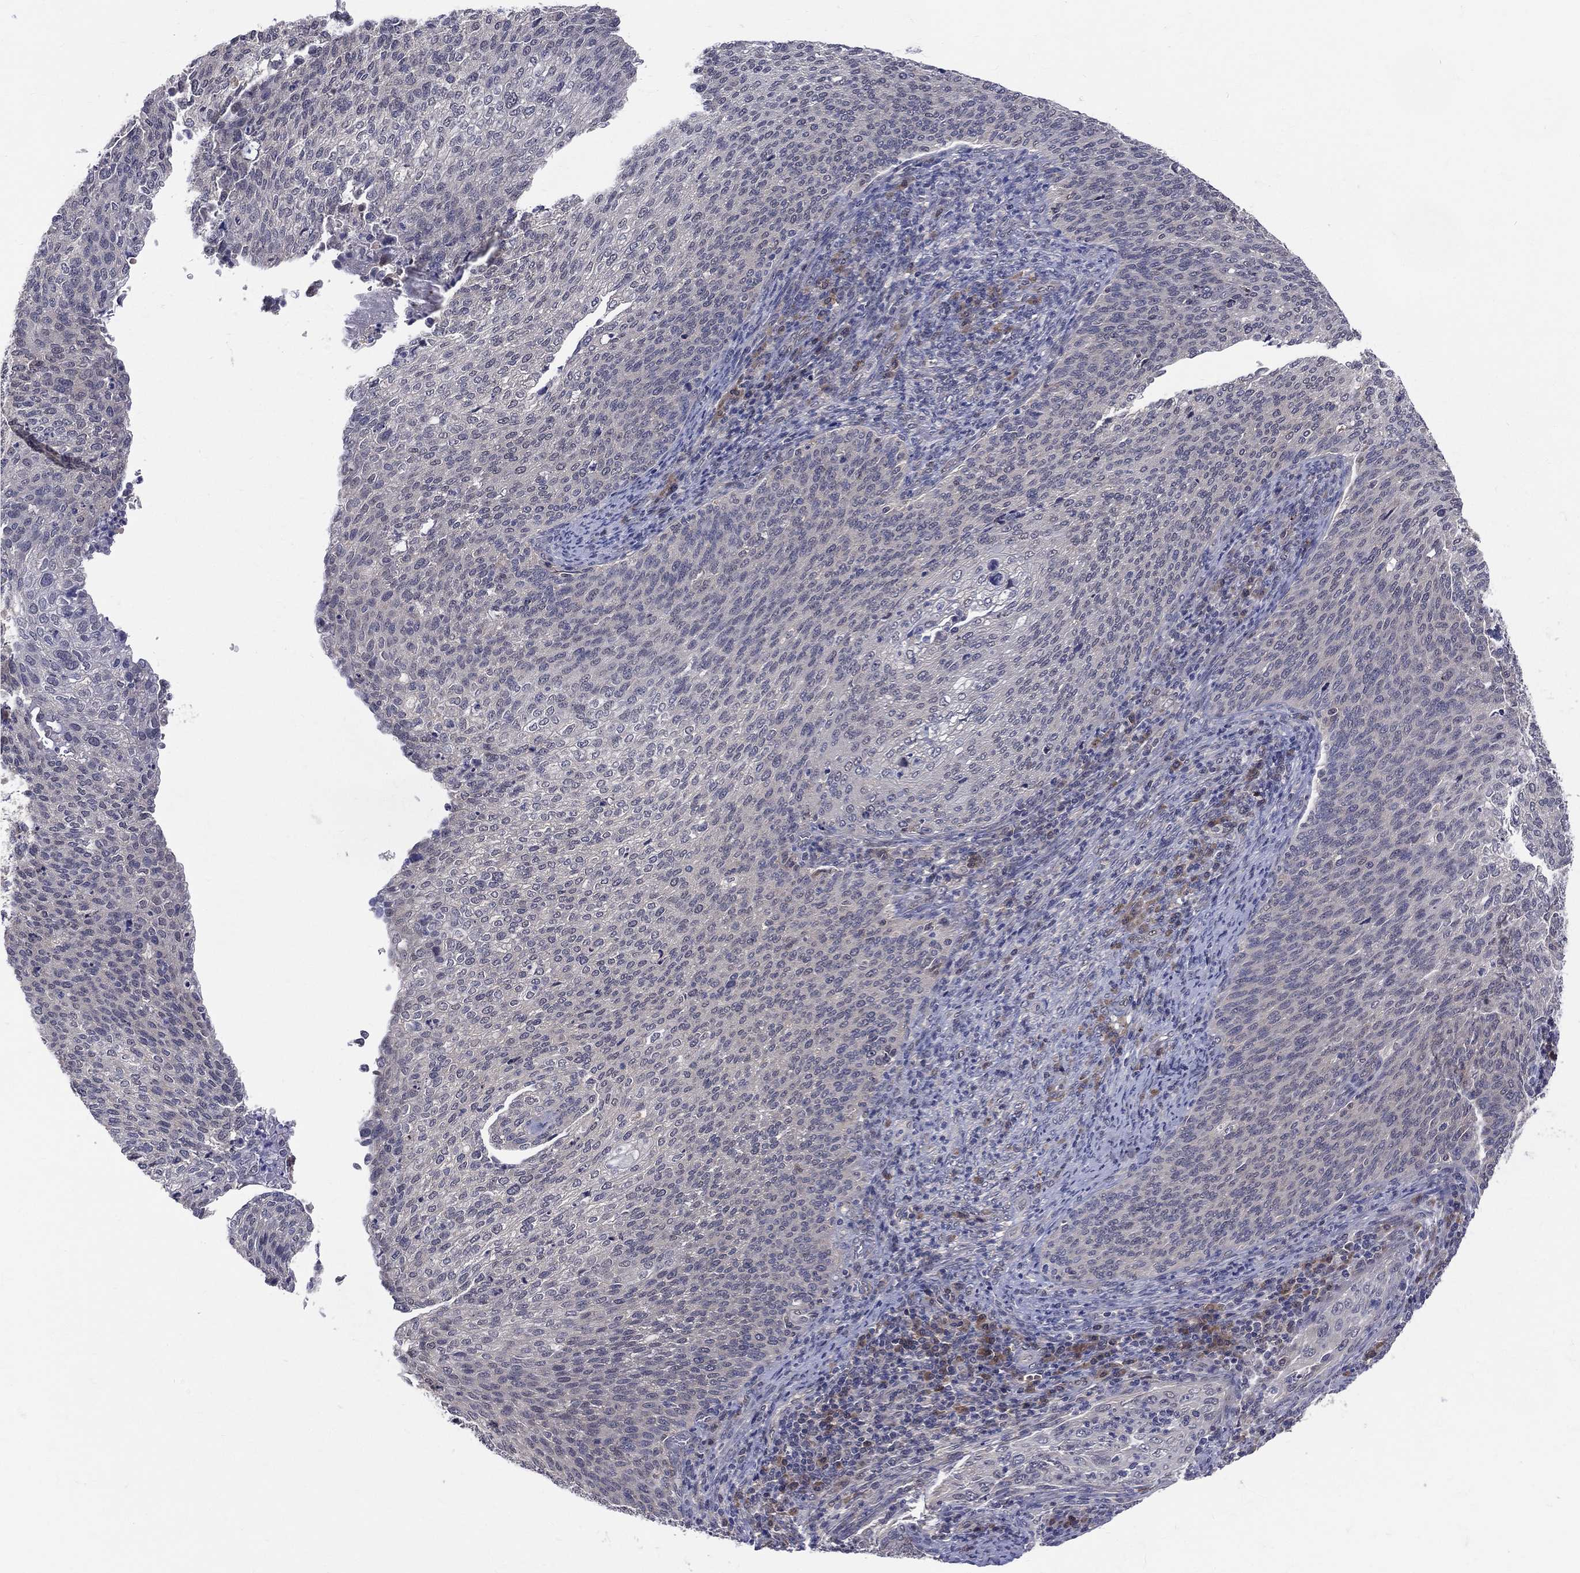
{"staining": {"intensity": "negative", "quantity": "none", "location": "none"}, "tissue": "cervical cancer", "cell_type": "Tumor cells", "image_type": "cancer", "snomed": [{"axis": "morphology", "description": "Squamous cell carcinoma, NOS"}, {"axis": "topography", "description": "Cervix"}], "caption": "This is an IHC micrograph of human cervical cancer. There is no positivity in tumor cells.", "gene": "DLG4", "patient": {"sex": "female", "age": 52}}